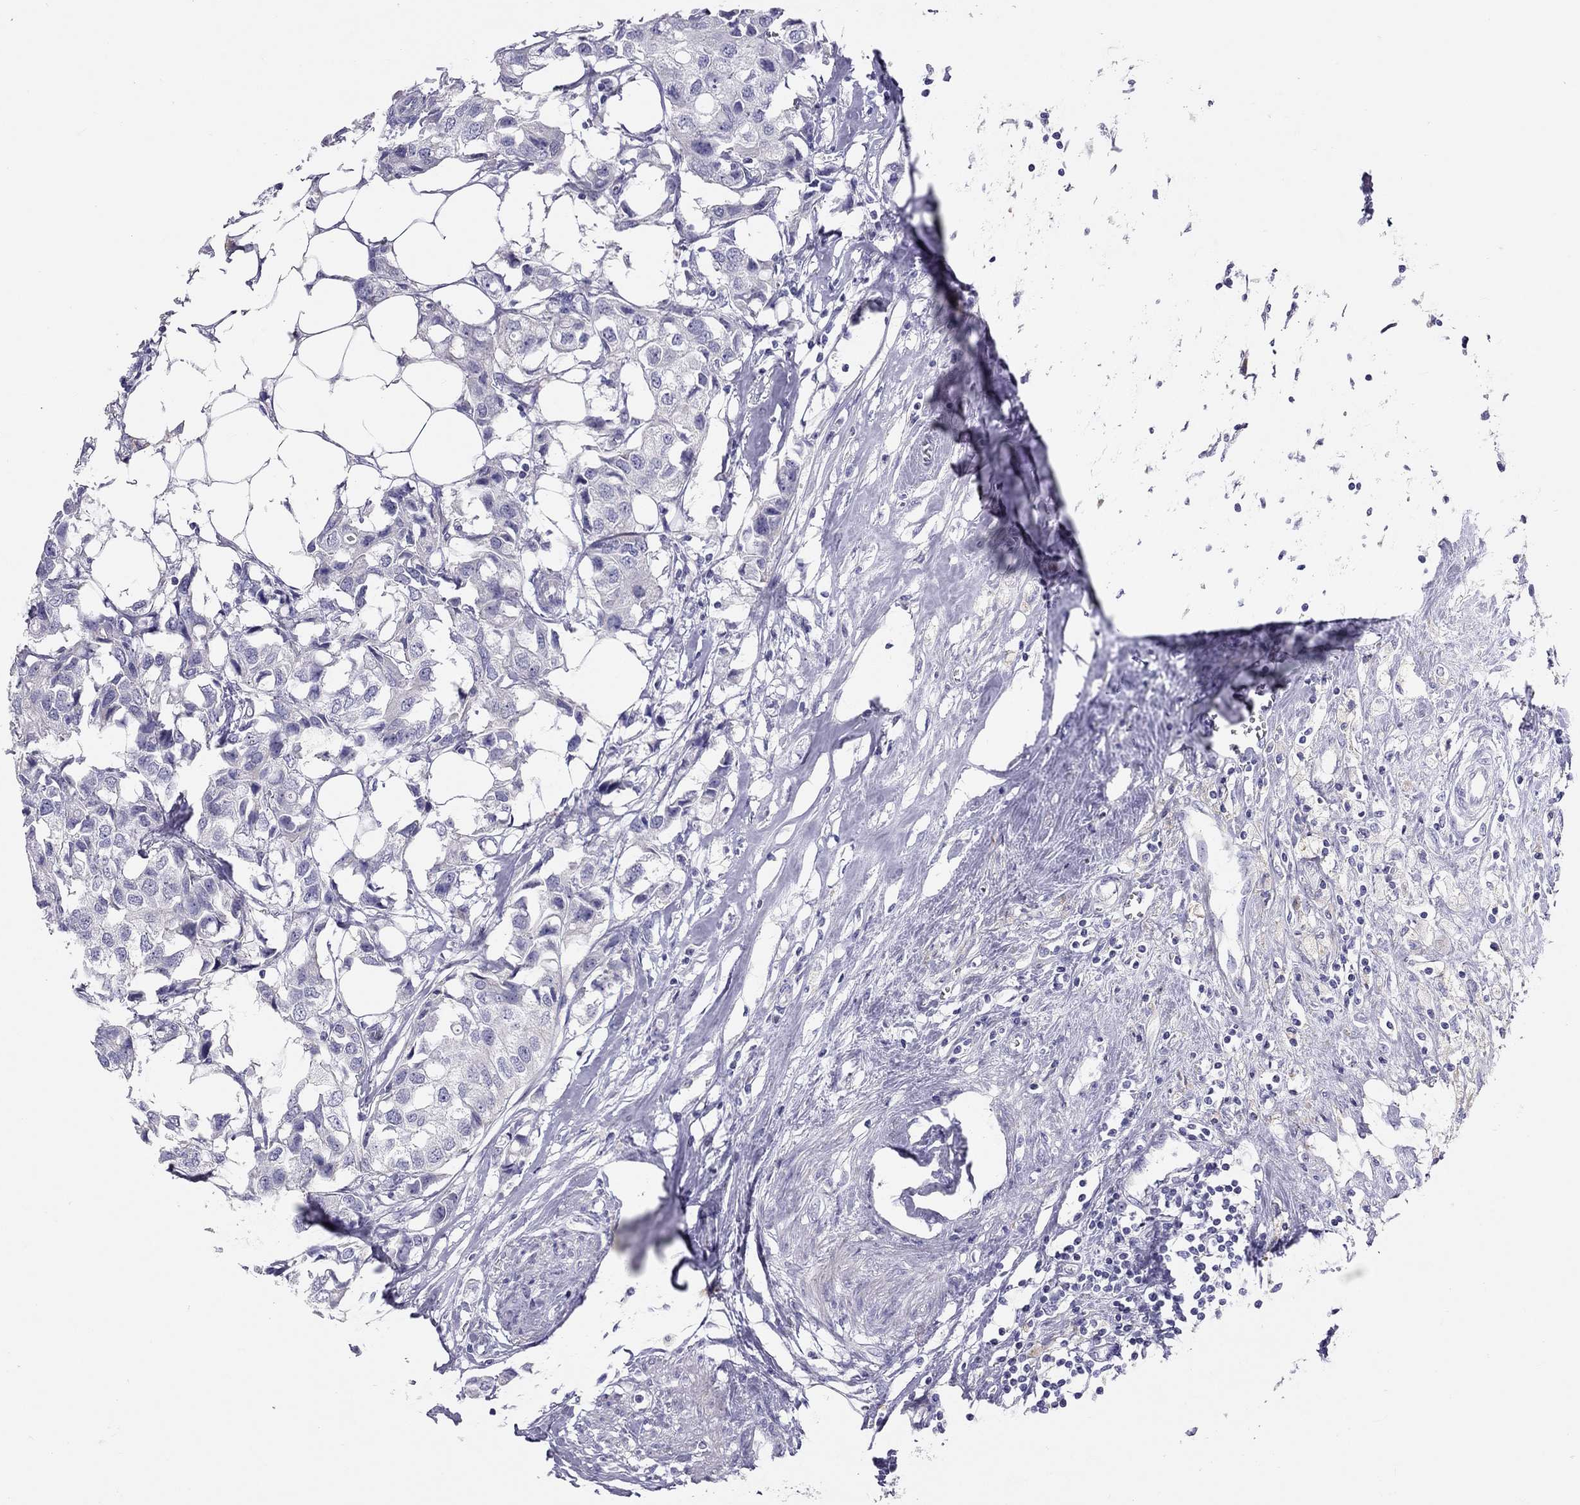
{"staining": {"intensity": "negative", "quantity": "none", "location": "none"}, "tissue": "breast cancer", "cell_type": "Tumor cells", "image_type": "cancer", "snomed": [{"axis": "morphology", "description": "Duct carcinoma"}, {"axis": "topography", "description": "Breast"}], "caption": "Image shows no protein staining in tumor cells of invasive ductal carcinoma (breast) tissue. (IHC, brightfield microscopy, high magnification).", "gene": "FRMD1", "patient": {"sex": "female", "age": 80}}